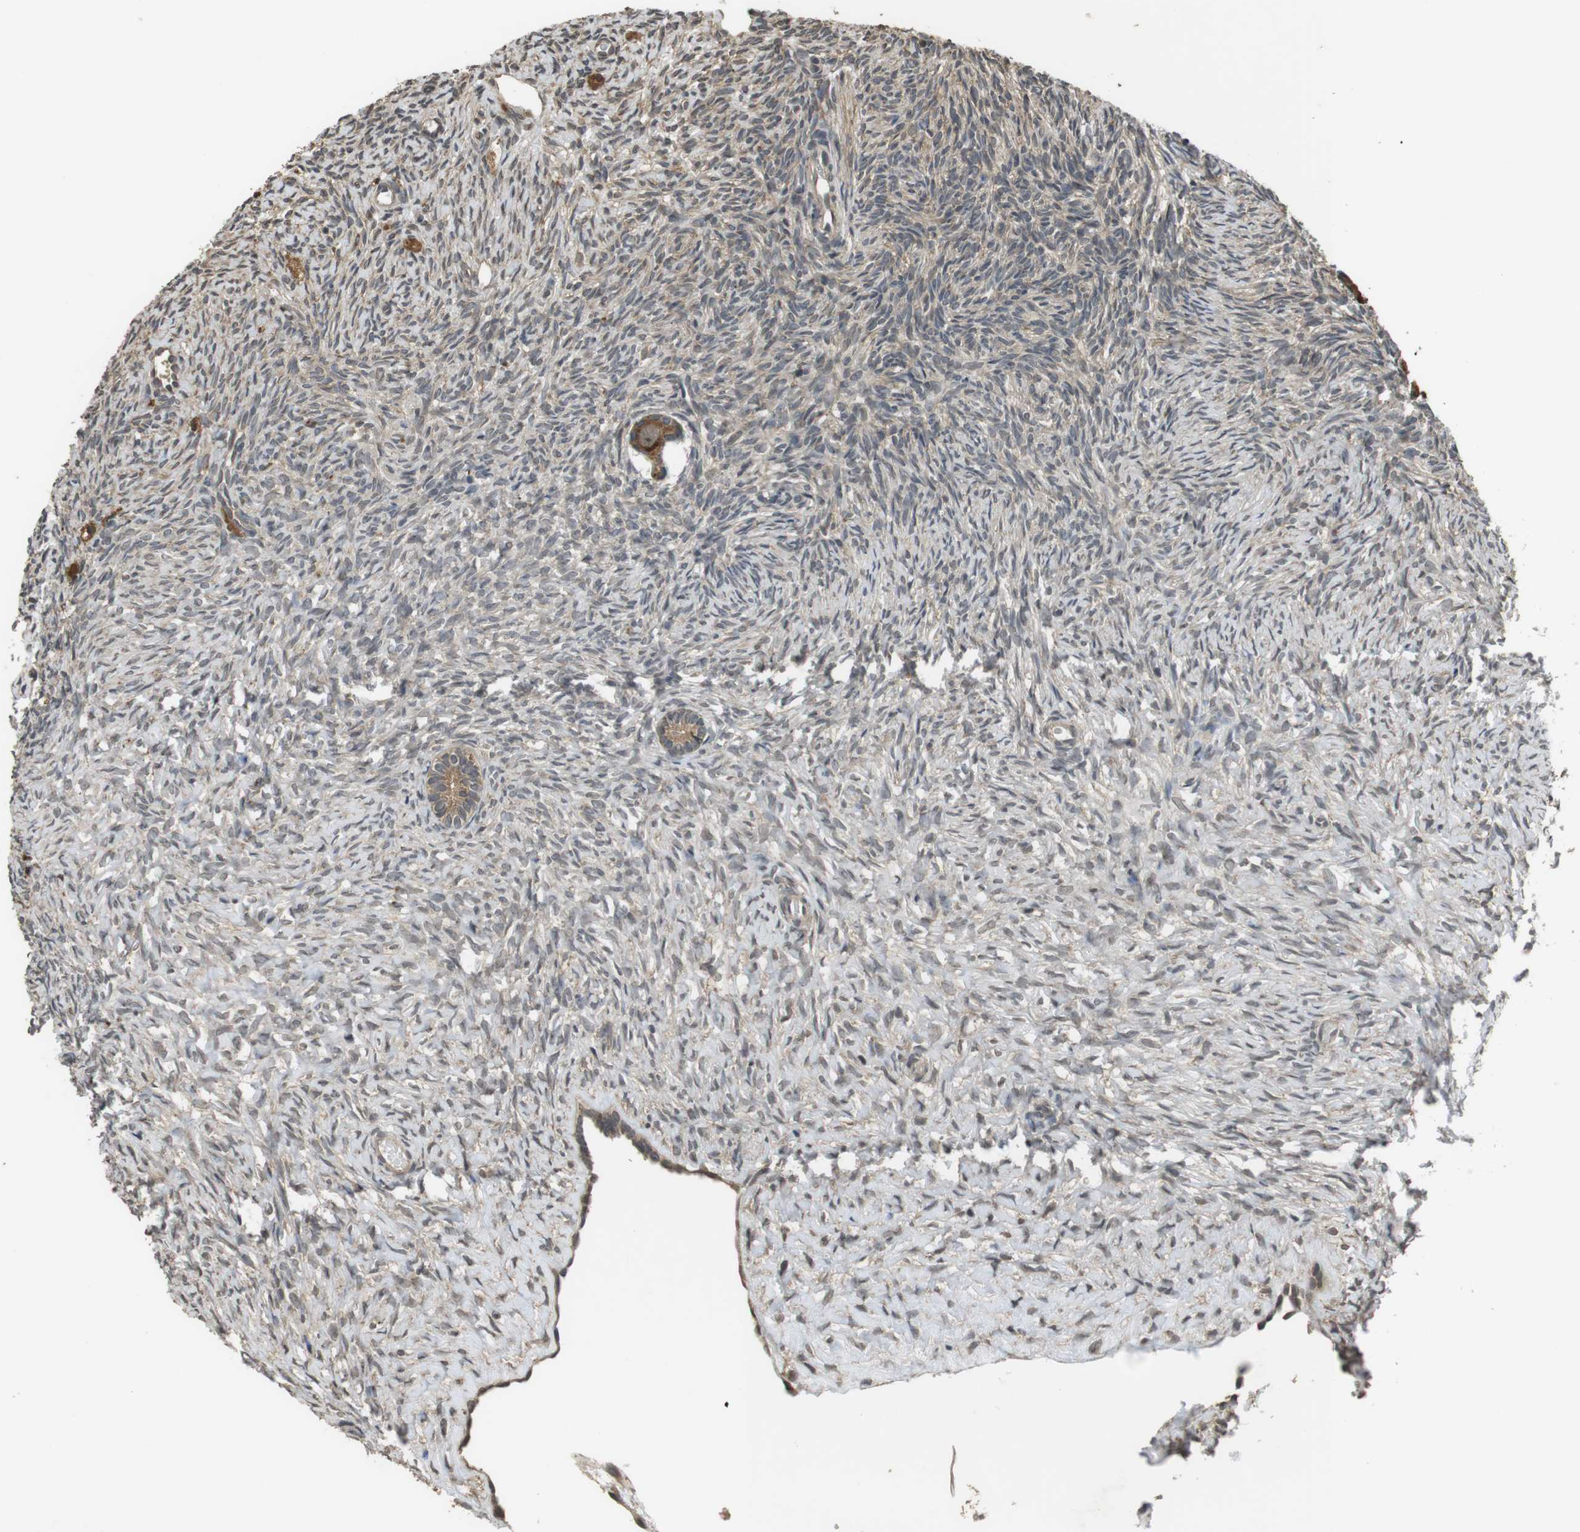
{"staining": {"intensity": "moderate", "quantity": ">75%", "location": "cytoplasmic/membranous"}, "tissue": "ovary", "cell_type": "Follicle cells", "image_type": "normal", "snomed": [{"axis": "morphology", "description": "Normal tissue, NOS"}, {"axis": "topography", "description": "Ovary"}], "caption": "The immunohistochemical stain labels moderate cytoplasmic/membranous staining in follicle cells of benign ovary. The staining is performed using DAB brown chromogen to label protein expression. The nuclei are counter-stained blue using hematoxylin.", "gene": "FZD10", "patient": {"sex": "female", "age": 35}}